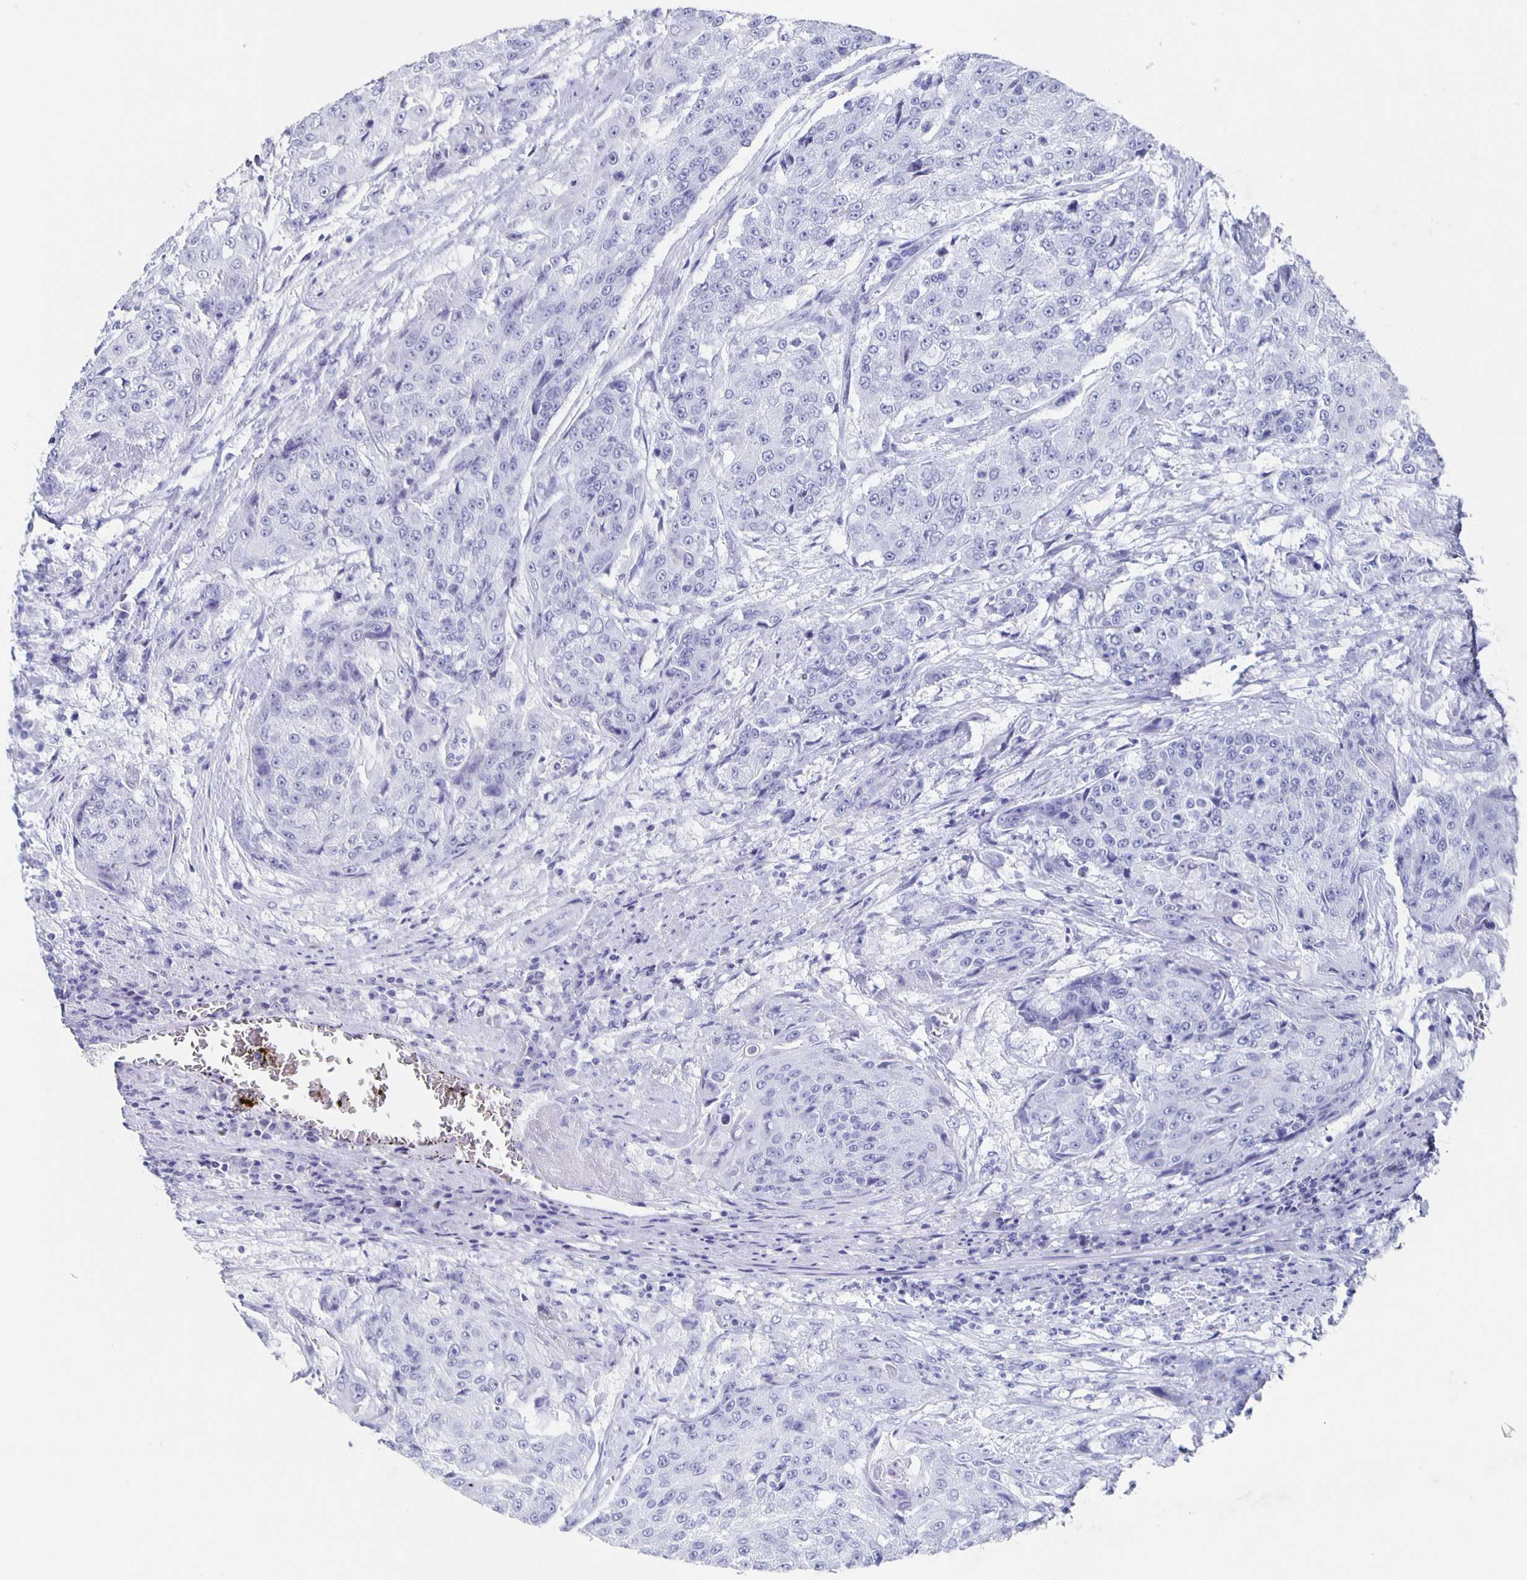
{"staining": {"intensity": "negative", "quantity": "none", "location": "none"}, "tissue": "urothelial cancer", "cell_type": "Tumor cells", "image_type": "cancer", "snomed": [{"axis": "morphology", "description": "Urothelial carcinoma, High grade"}, {"axis": "topography", "description": "Urinary bladder"}], "caption": "Immunohistochemistry (IHC) histopathology image of human high-grade urothelial carcinoma stained for a protein (brown), which shows no staining in tumor cells. (DAB (3,3'-diaminobenzidine) IHC, high magnification).", "gene": "SLC34A2", "patient": {"sex": "female", "age": 63}}